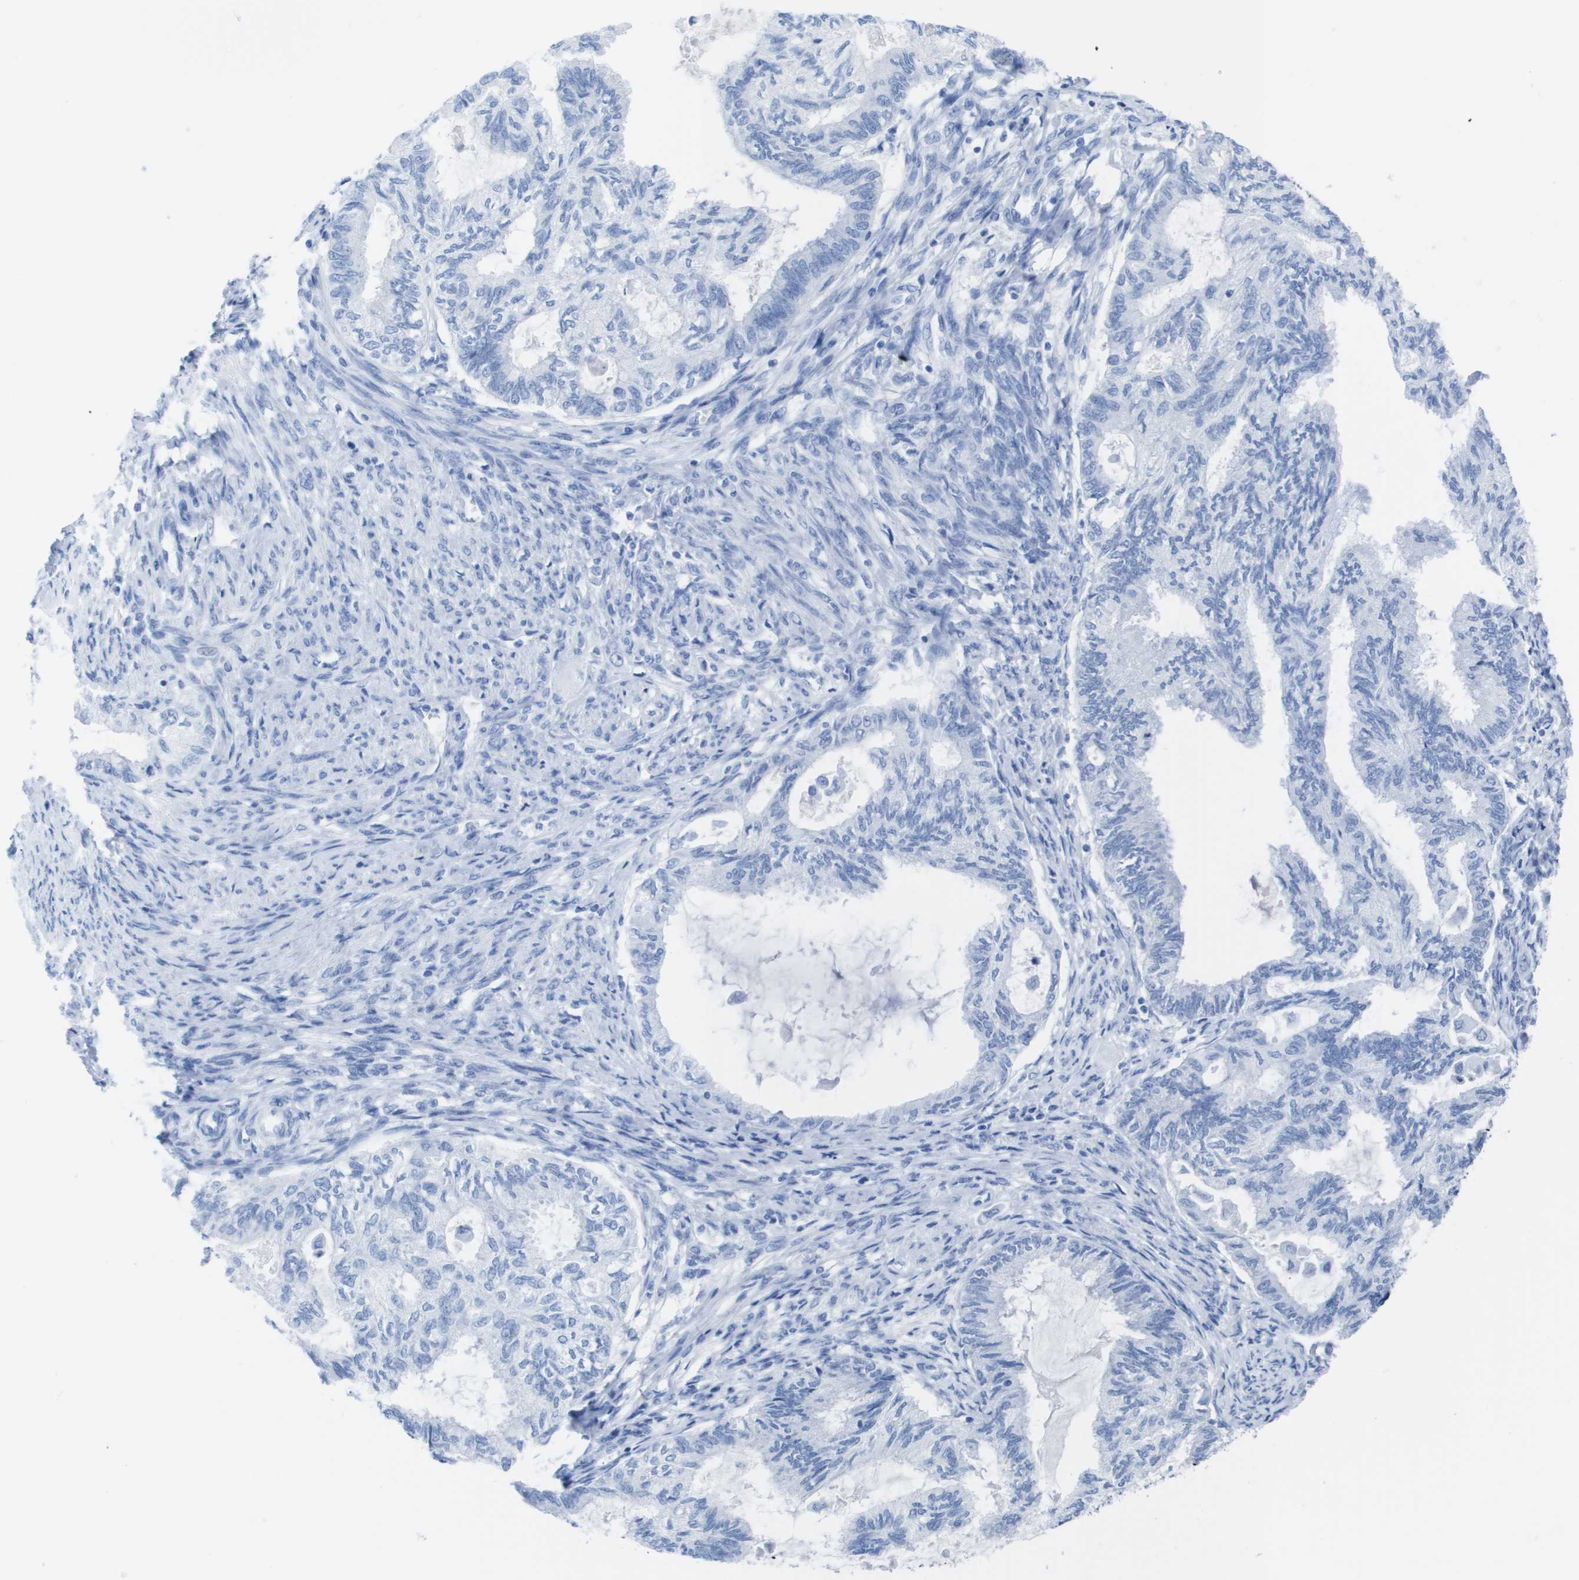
{"staining": {"intensity": "negative", "quantity": "none", "location": "none"}, "tissue": "cervical cancer", "cell_type": "Tumor cells", "image_type": "cancer", "snomed": [{"axis": "morphology", "description": "Normal tissue, NOS"}, {"axis": "morphology", "description": "Adenocarcinoma, NOS"}, {"axis": "topography", "description": "Cervix"}, {"axis": "topography", "description": "Endometrium"}], "caption": "IHC micrograph of neoplastic tissue: human adenocarcinoma (cervical) stained with DAB displays no significant protein positivity in tumor cells.", "gene": "KCNA3", "patient": {"sex": "female", "age": 86}}